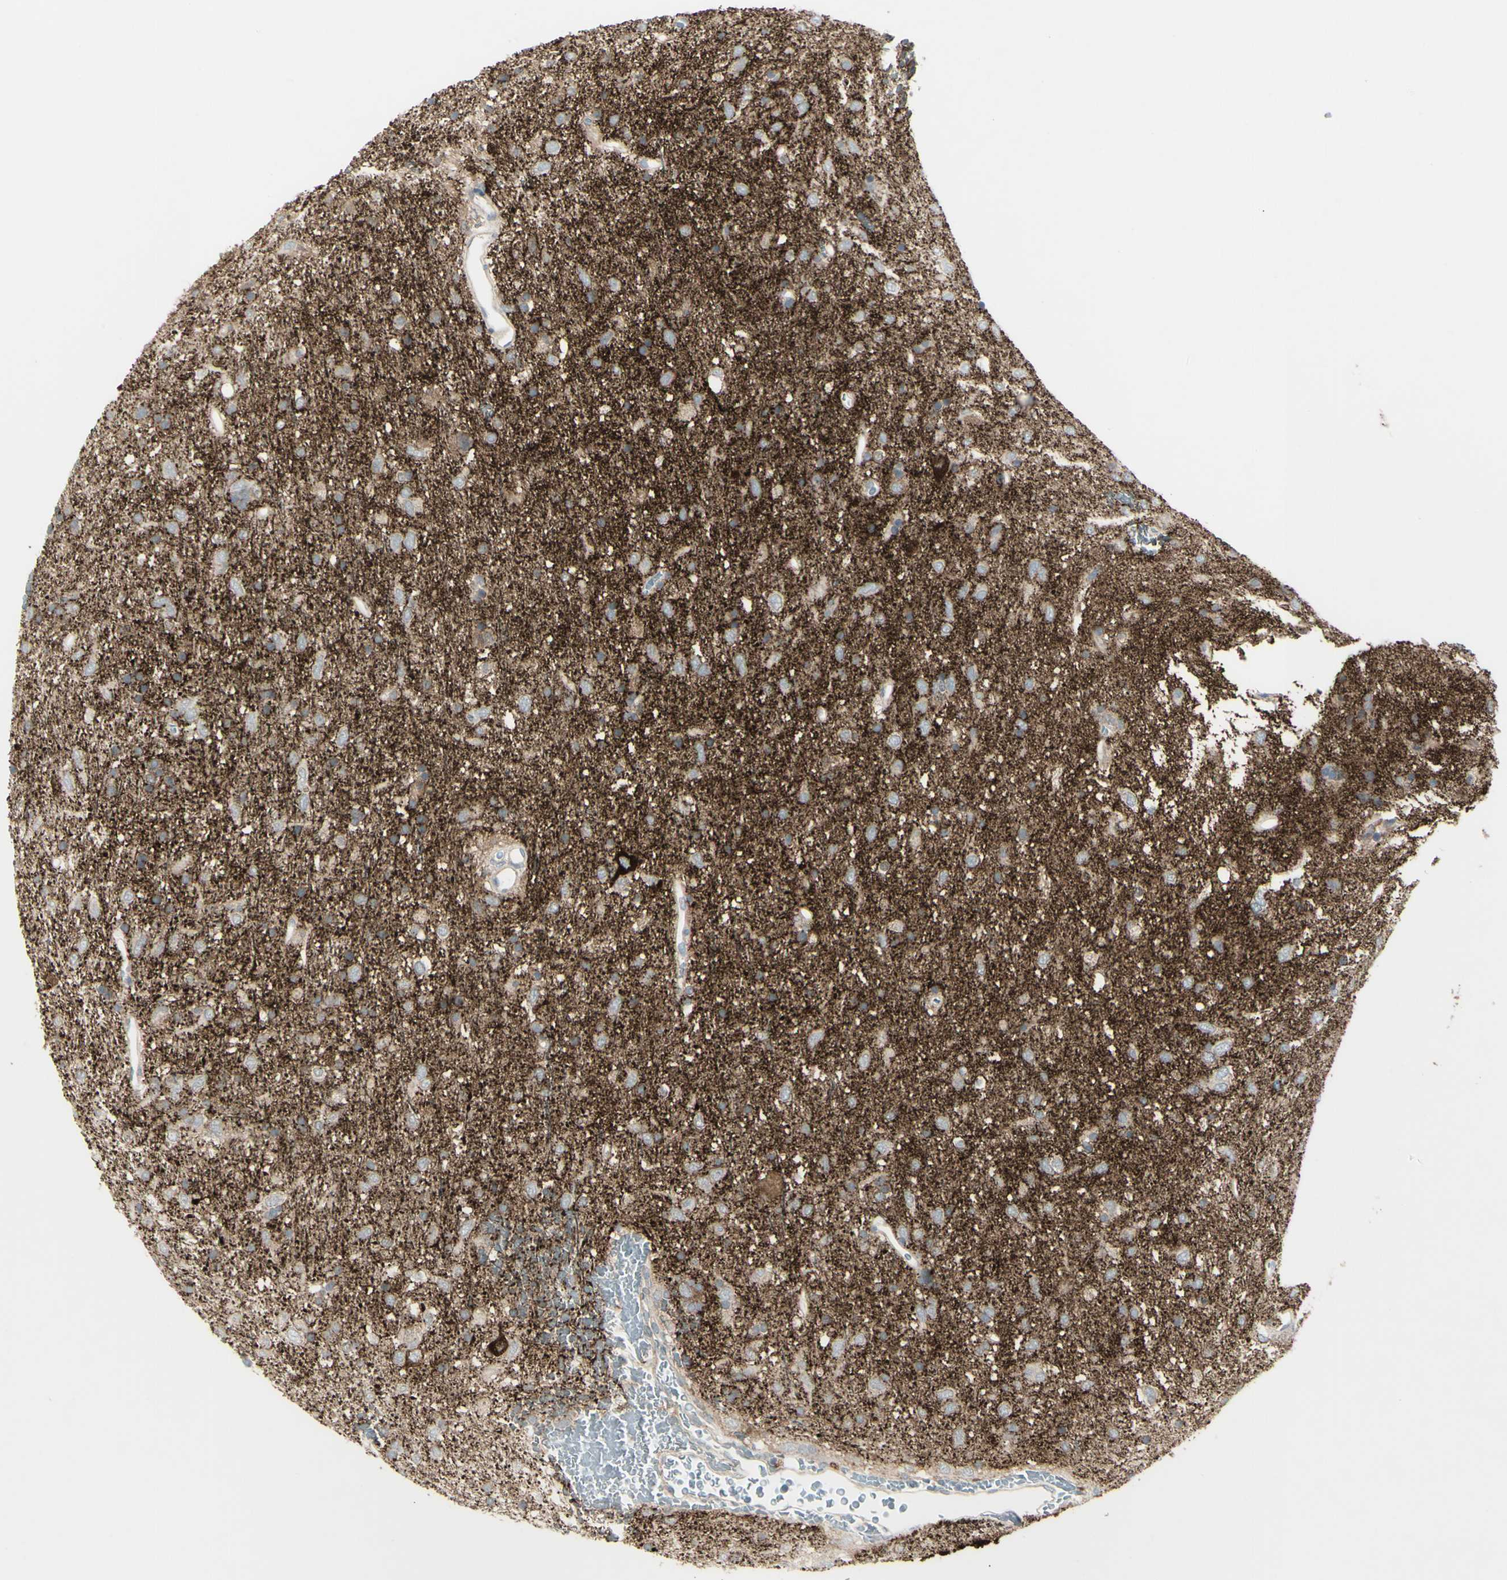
{"staining": {"intensity": "negative", "quantity": "none", "location": "none"}, "tissue": "glioma", "cell_type": "Tumor cells", "image_type": "cancer", "snomed": [{"axis": "morphology", "description": "Glioma, malignant, Low grade"}, {"axis": "topography", "description": "Brain"}], "caption": "A micrograph of malignant glioma (low-grade) stained for a protein demonstrates no brown staining in tumor cells.", "gene": "SH3GL2", "patient": {"sex": "male", "age": 77}}